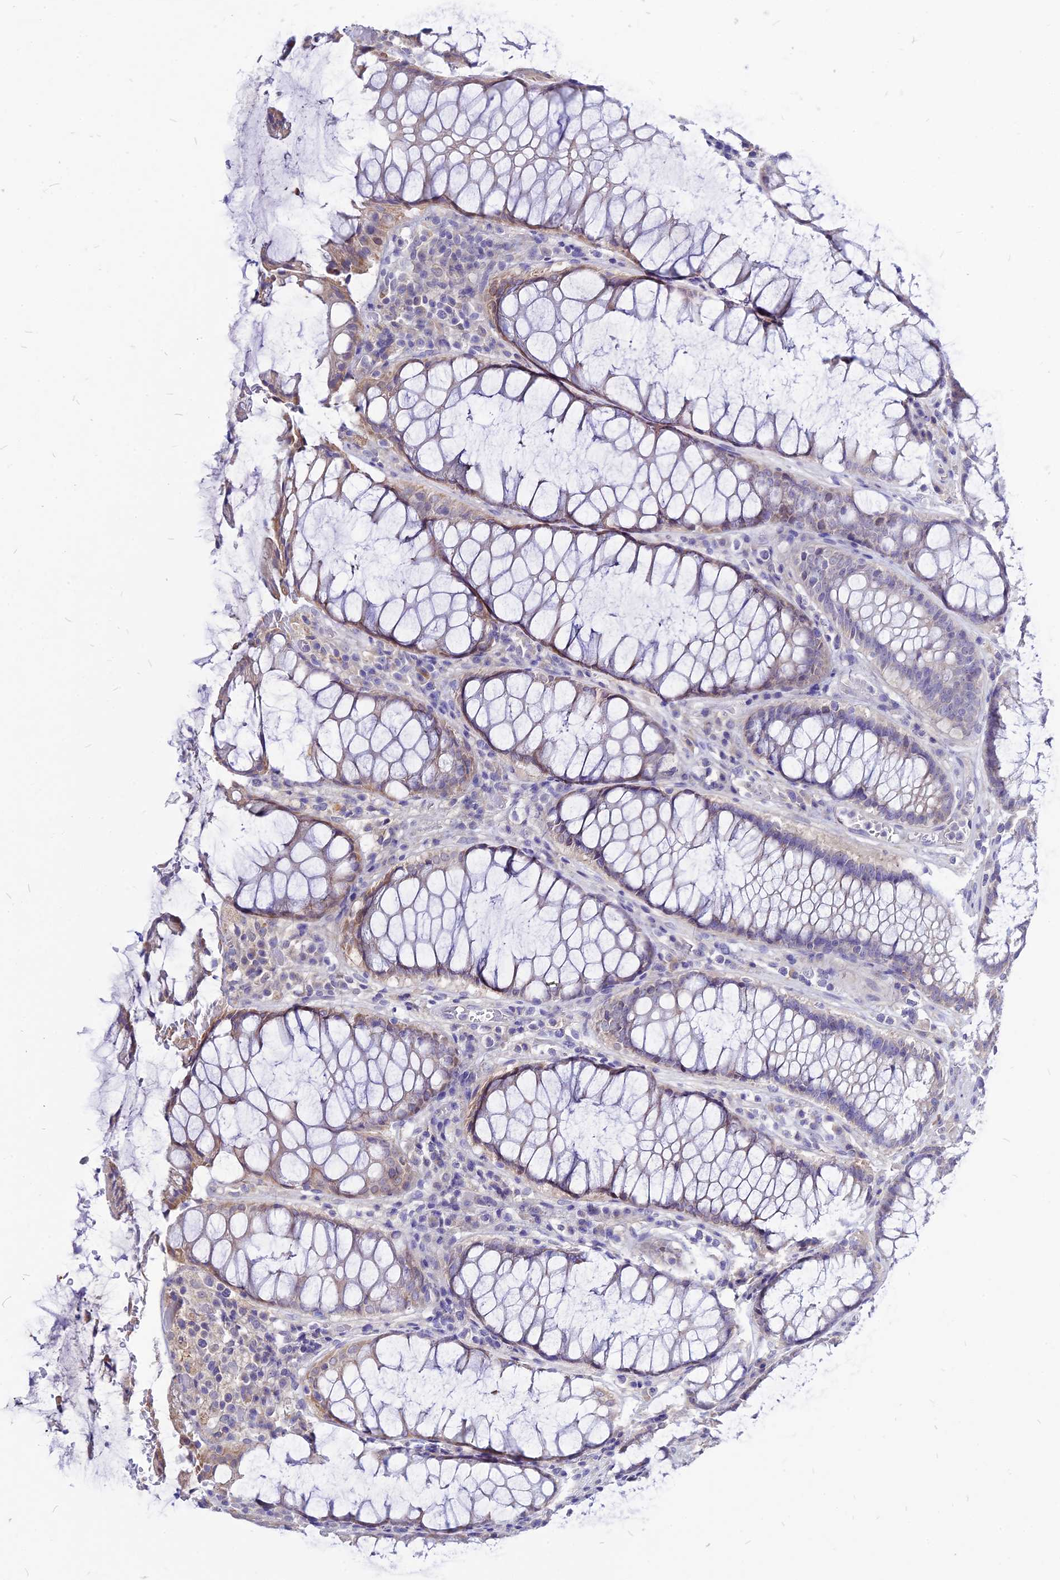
{"staining": {"intensity": "weak", "quantity": "<25%", "location": "cytoplasmic/membranous"}, "tissue": "rectum", "cell_type": "Glandular cells", "image_type": "normal", "snomed": [{"axis": "morphology", "description": "Normal tissue, NOS"}, {"axis": "topography", "description": "Rectum"}], "caption": "IHC micrograph of normal rectum stained for a protein (brown), which exhibits no staining in glandular cells. (IHC, brightfield microscopy, high magnification).", "gene": "CZIB", "patient": {"sex": "male", "age": 64}}